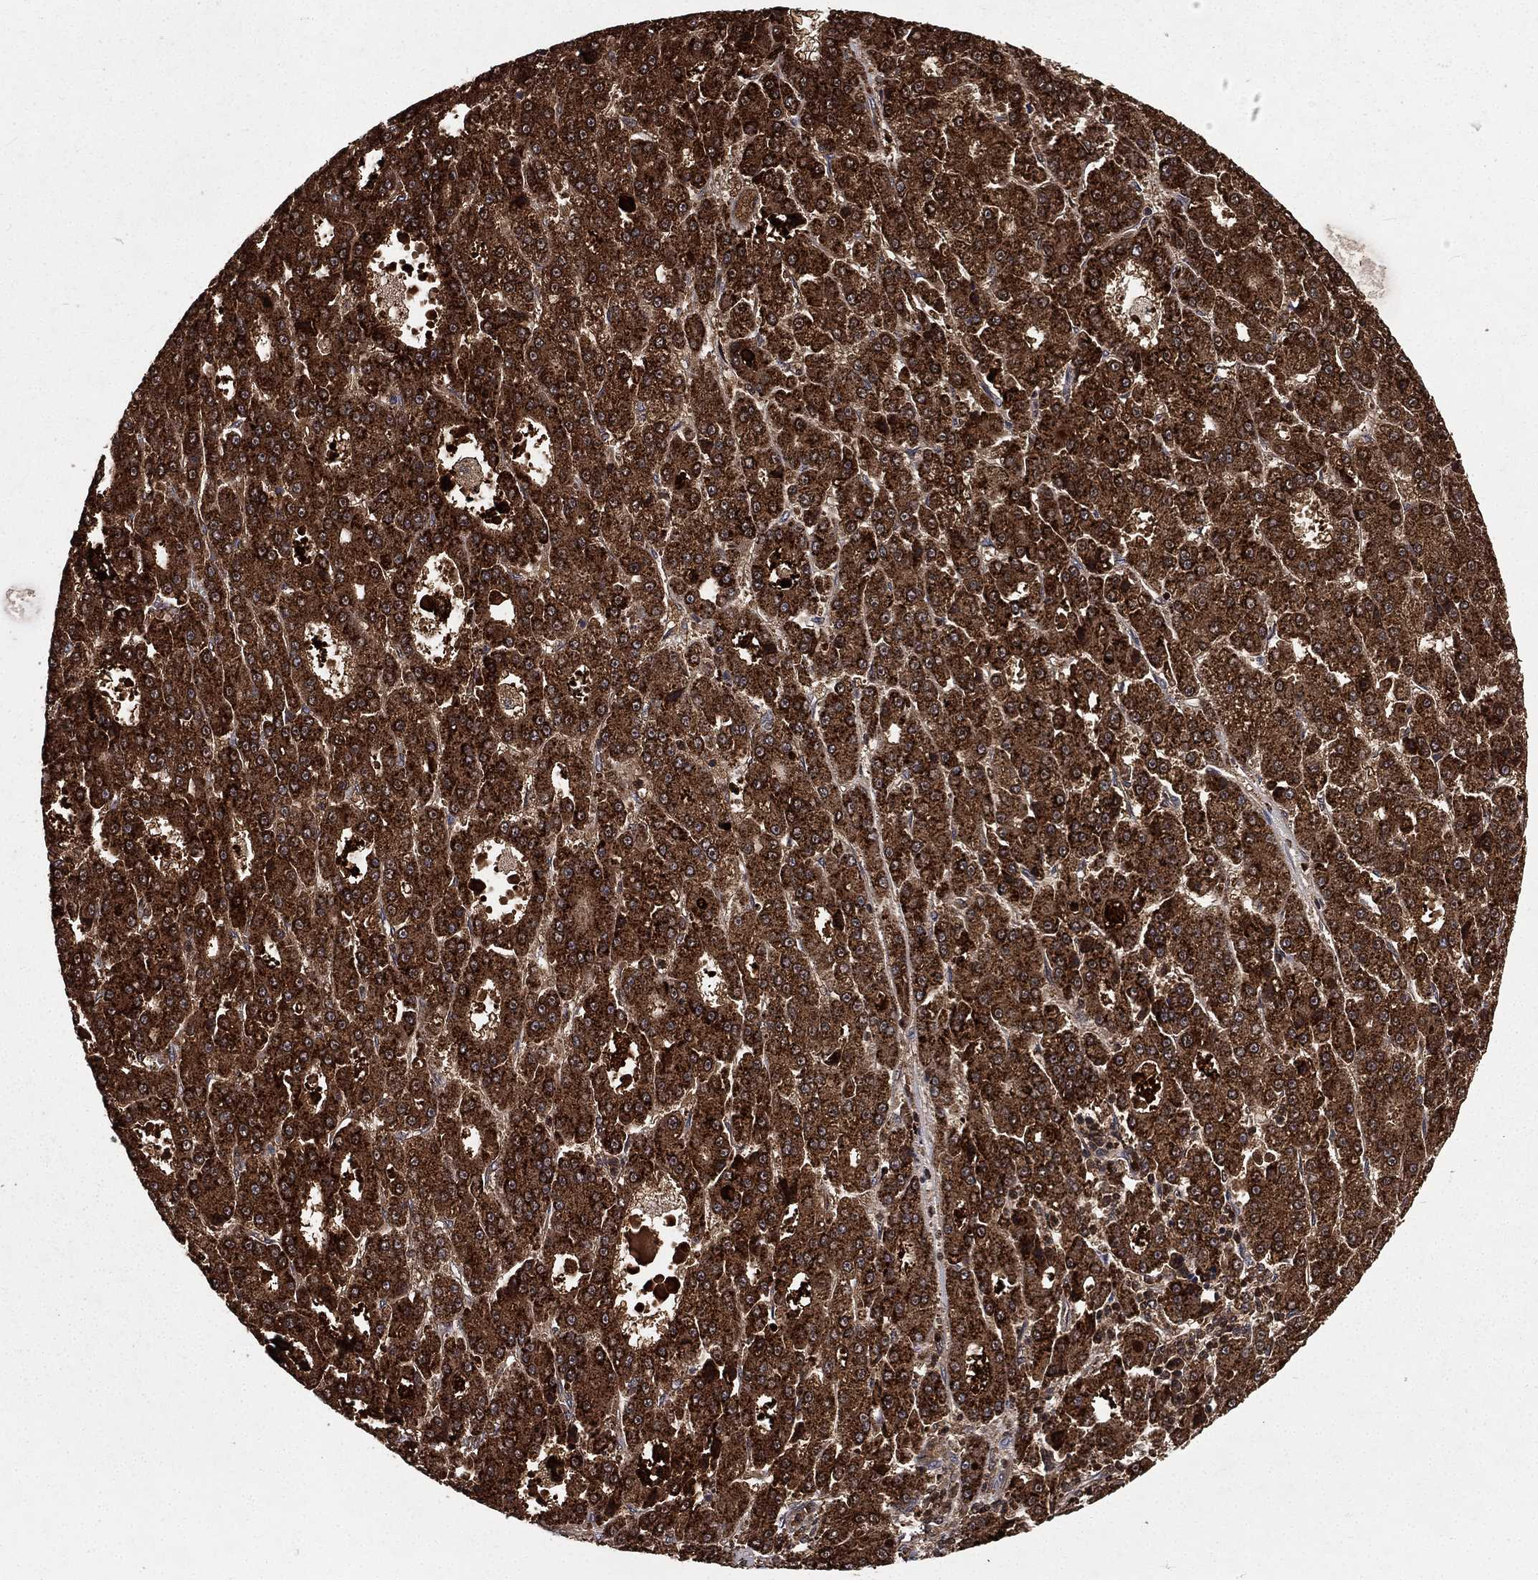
{"staining": {"intensity": "strong", "quantity": ">75%", "location": "cytoplasmic/membranous"}, "tissue": "liver cancer", "cell_type": "Tumor cells", "image_type": "cancer", "snomed": [{"axis": "morphology", "description": "Carcinoma, Hepatocellular, NOS"}, {"axis": "topography", "description": "Liver"}], "caption": "Liver hepatocellular carcinoma tissue demonstrates strong cytoplasmic/membranous positivity in approximately >75% of tumor cells", "gene": "LENG8", "patient": {"sex": "male", "age": 70}}